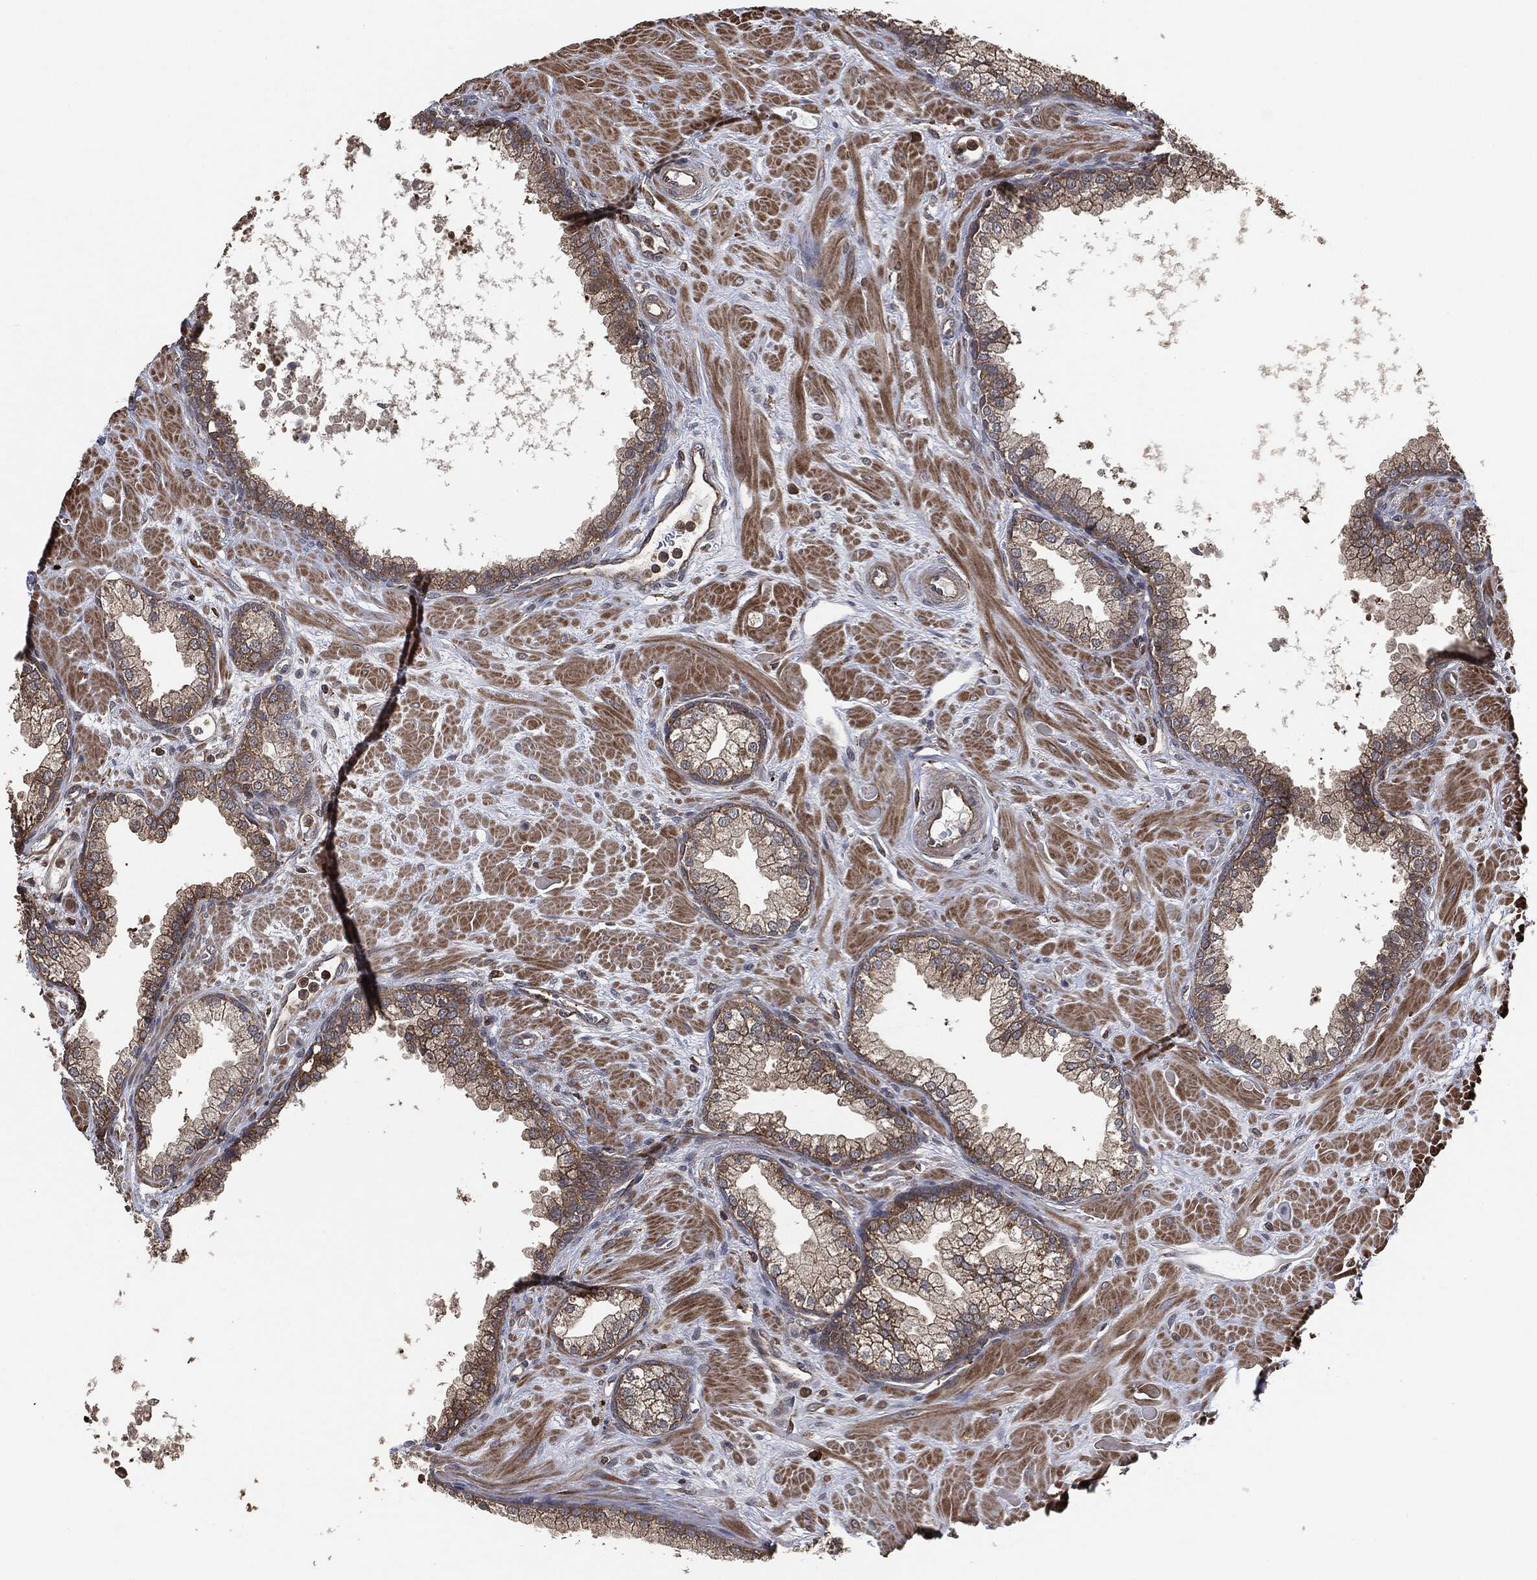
{"staining": {"intensity": "moderate", "quantity": "25%-75%", "location": "cytoplasmic/membranous"}, "tissue": "prostate", "cell_type": "Glandular cells", "image_type": "normal", "snomed": [{"axis": "morphology", "description": "Normal tissue, NOS"}, {"axis": "topography", "description": "Prostate"}], "caption": "Brown immunohistochemical staining in normal prostate demonstrates moderate cytoplasmic/membranous positivity in about 25%-75% of glandular cells. The staining was performed using DAB (3,3'-diaminobenzidine), with brown indicating positive protein expression. Nuclei are stained blue with hematoxylin.", "gene": "TPT1", "patient": {"sex": "male", "age": 63}}